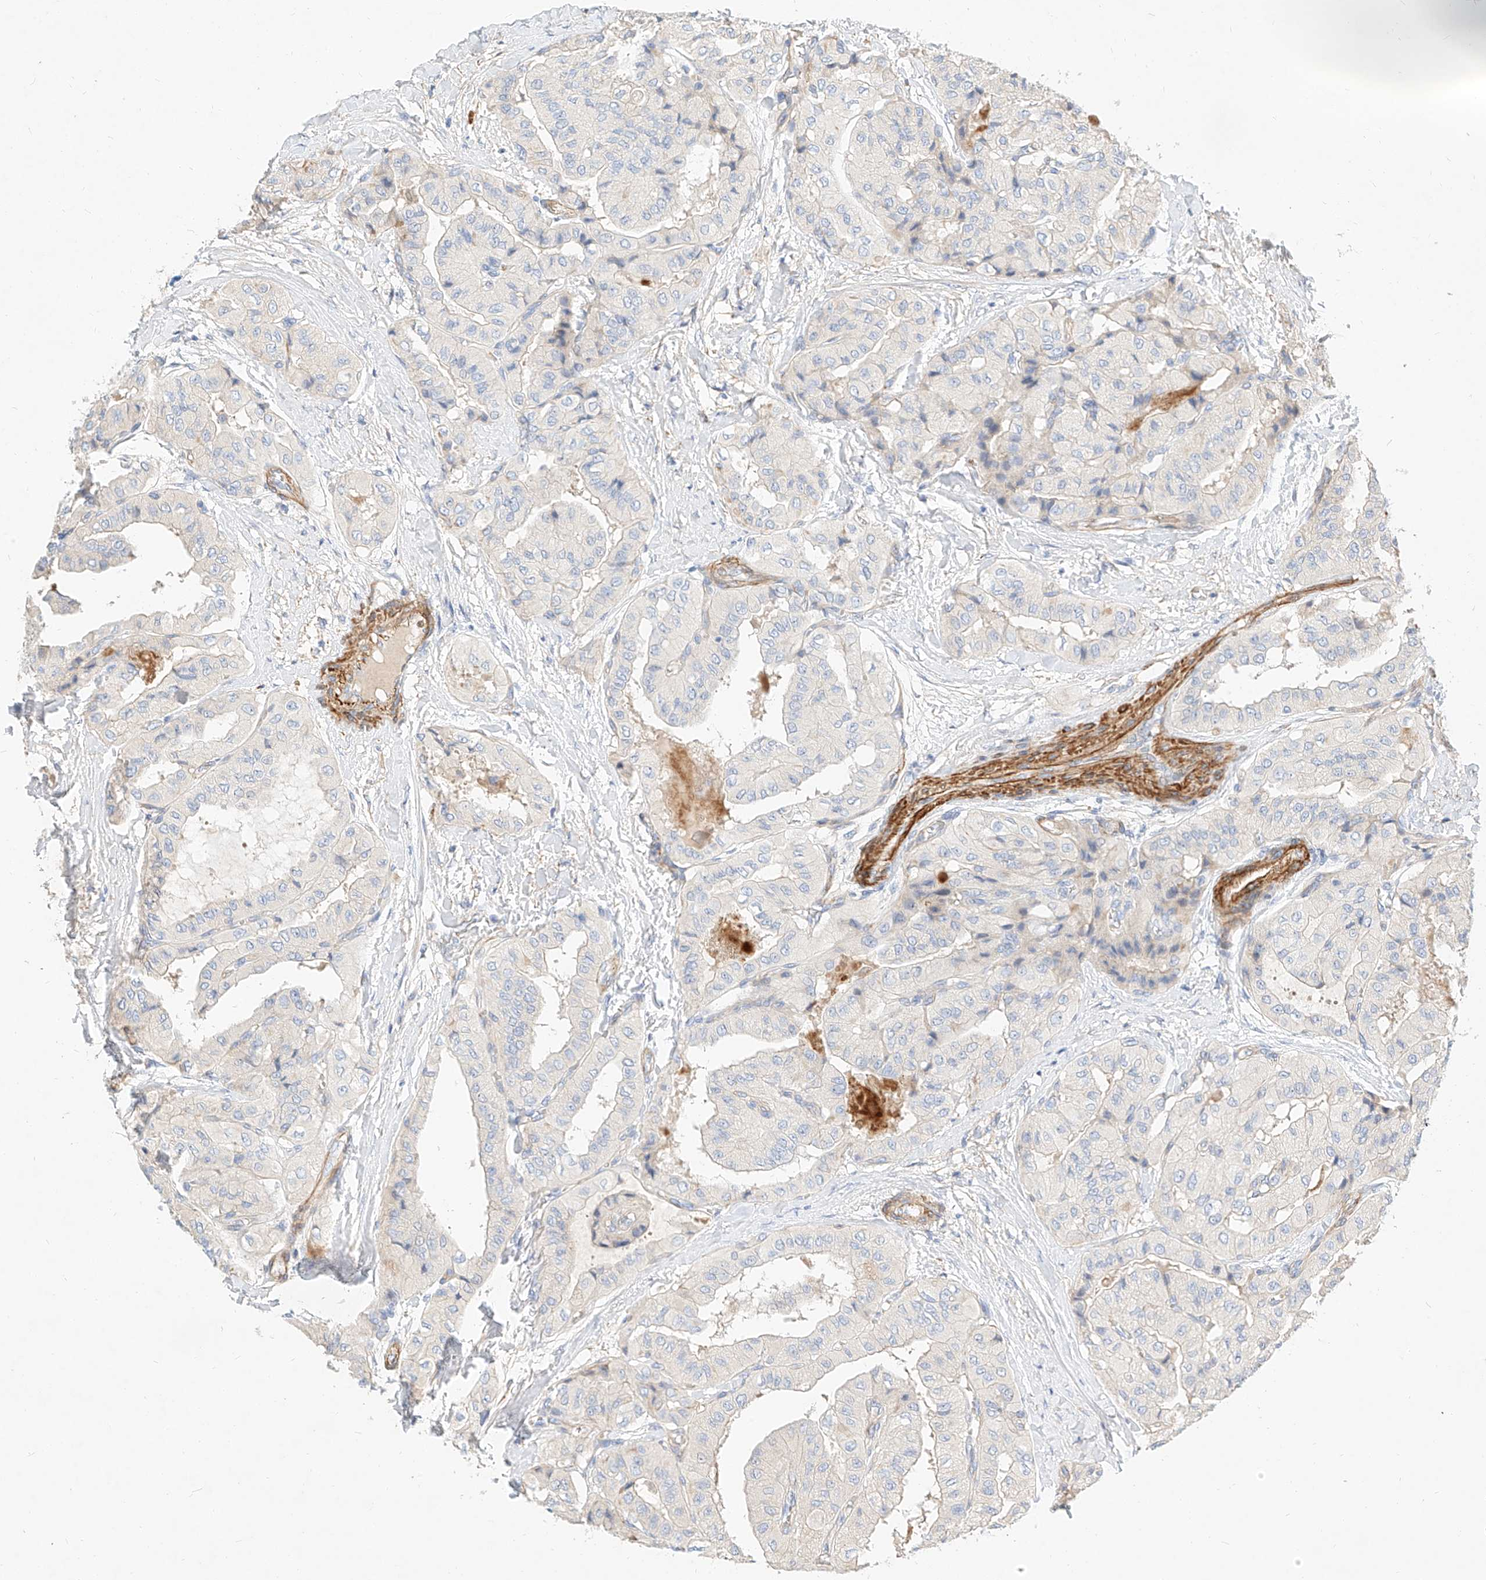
{"staining": {"intensity": "negative", "quantity": "none", "location": "none"}, "tissue": "thyroid cancer", "cell_type": "Tumor cells", "image_type": "cancer", "snomed": [{"axis": "morphology", "description": "Papillary adenocarcinoma, NOS"}, {"axis": "topography", "description": "Thyroid gland"}], "caption": "High magnification brightfield microscopy of thyroid cancer (papillary adenocarcinoma) stained with DAB (brown) and counterstained with hematoxylin (blue): tumor cells show no significant expression.", "gene": "KCNH5", "patient": {"sex": "female", "age": 59}}